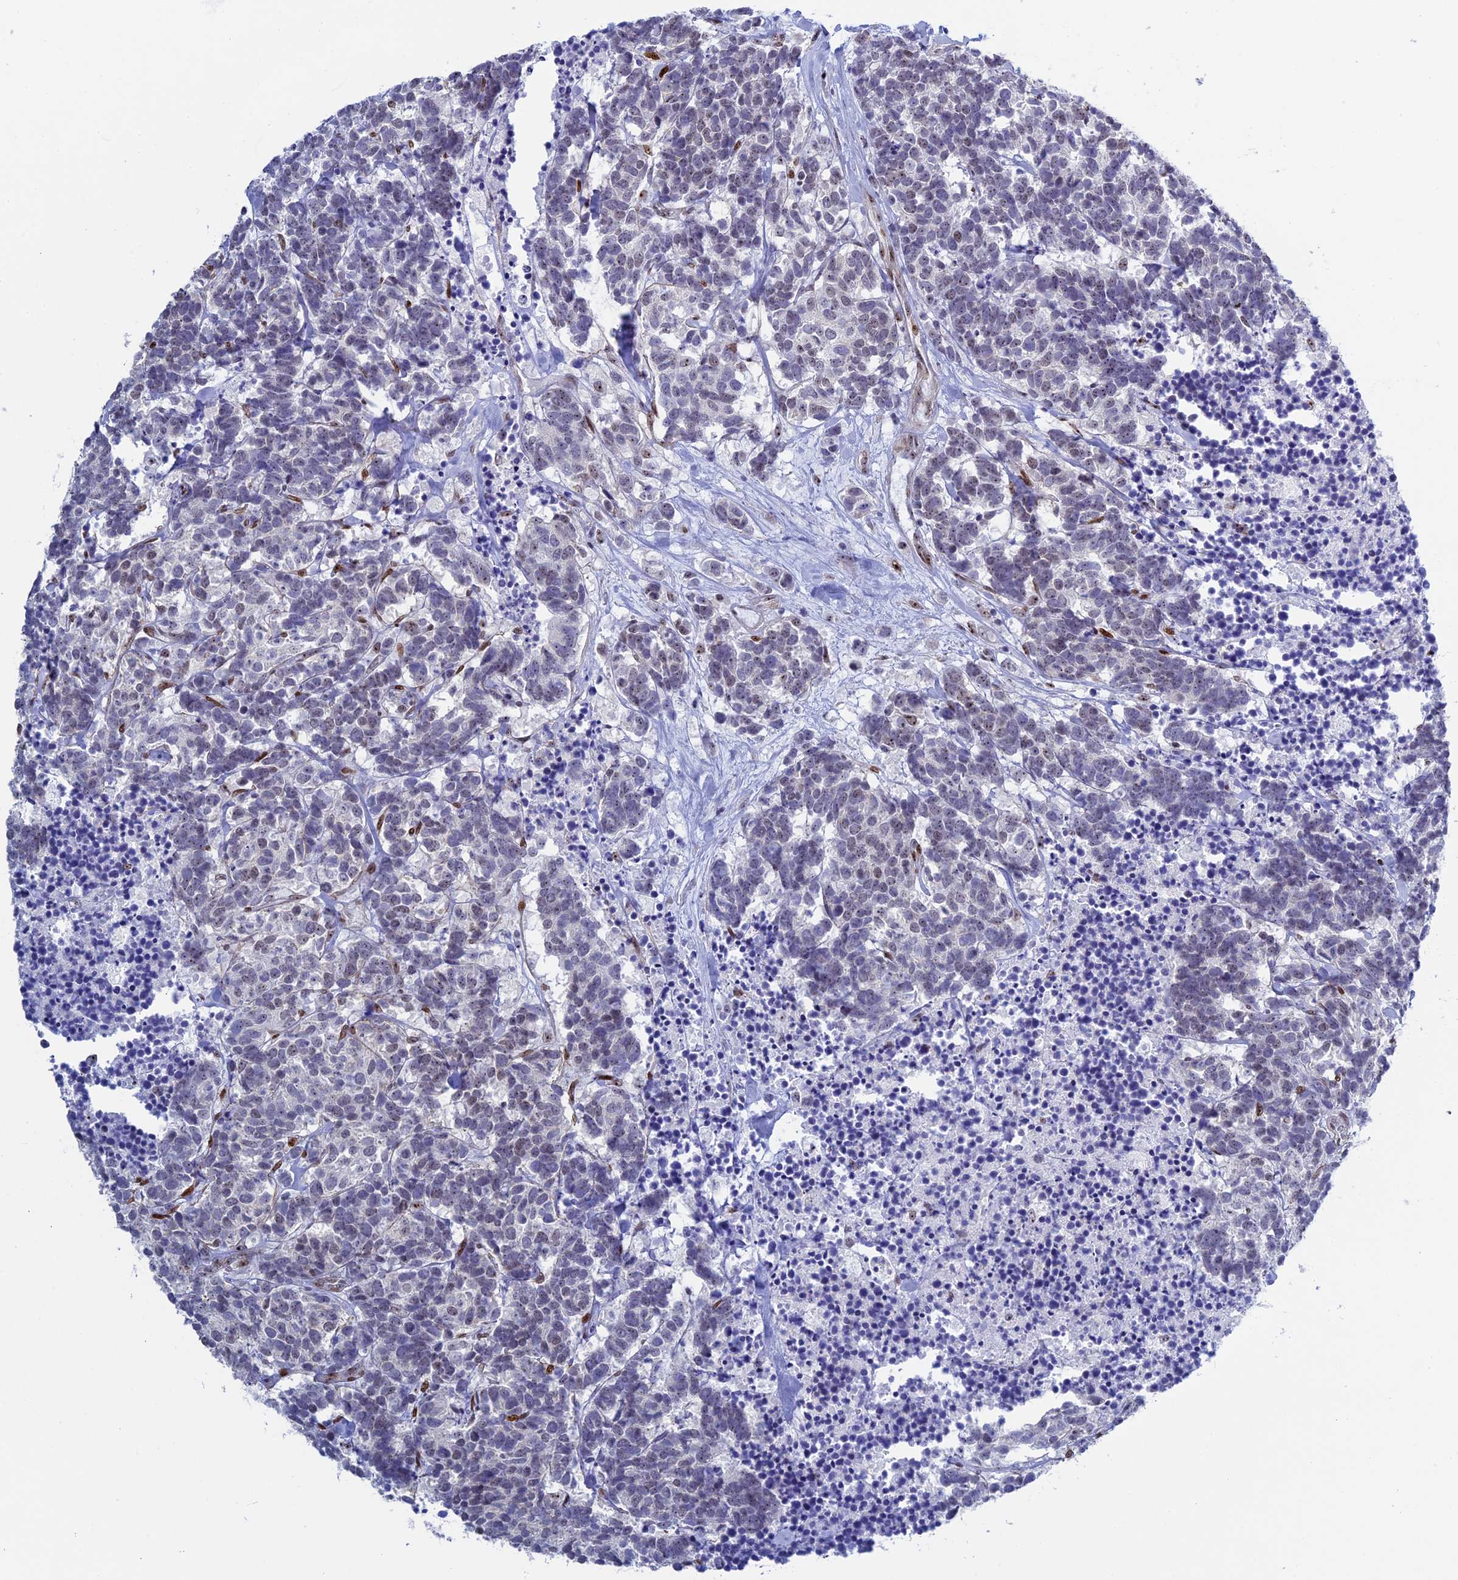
{"staining": {"intensity": "weak", "quantity": "<25%", "location": "nuclear"}, "tissue": "carcinoid", "cell_type": "Tumor cells", "image_type": "cancer", "snomed": [{"axis": "morphology", "description": "Carcinoma, NOS"}, {"axis": "morphology", "description": "Carcinoid, malignant, NOS"}, {"axis": "topography", "description": "Urinary bladder"}], "caption": "Tumor cells are negative for brown protein staining in carcinoid. (DAB IHC visualized using brightfield microscopy, high magnification).", "gene": "CCDC86", "patient": {"sex": "male", "age": 57}}